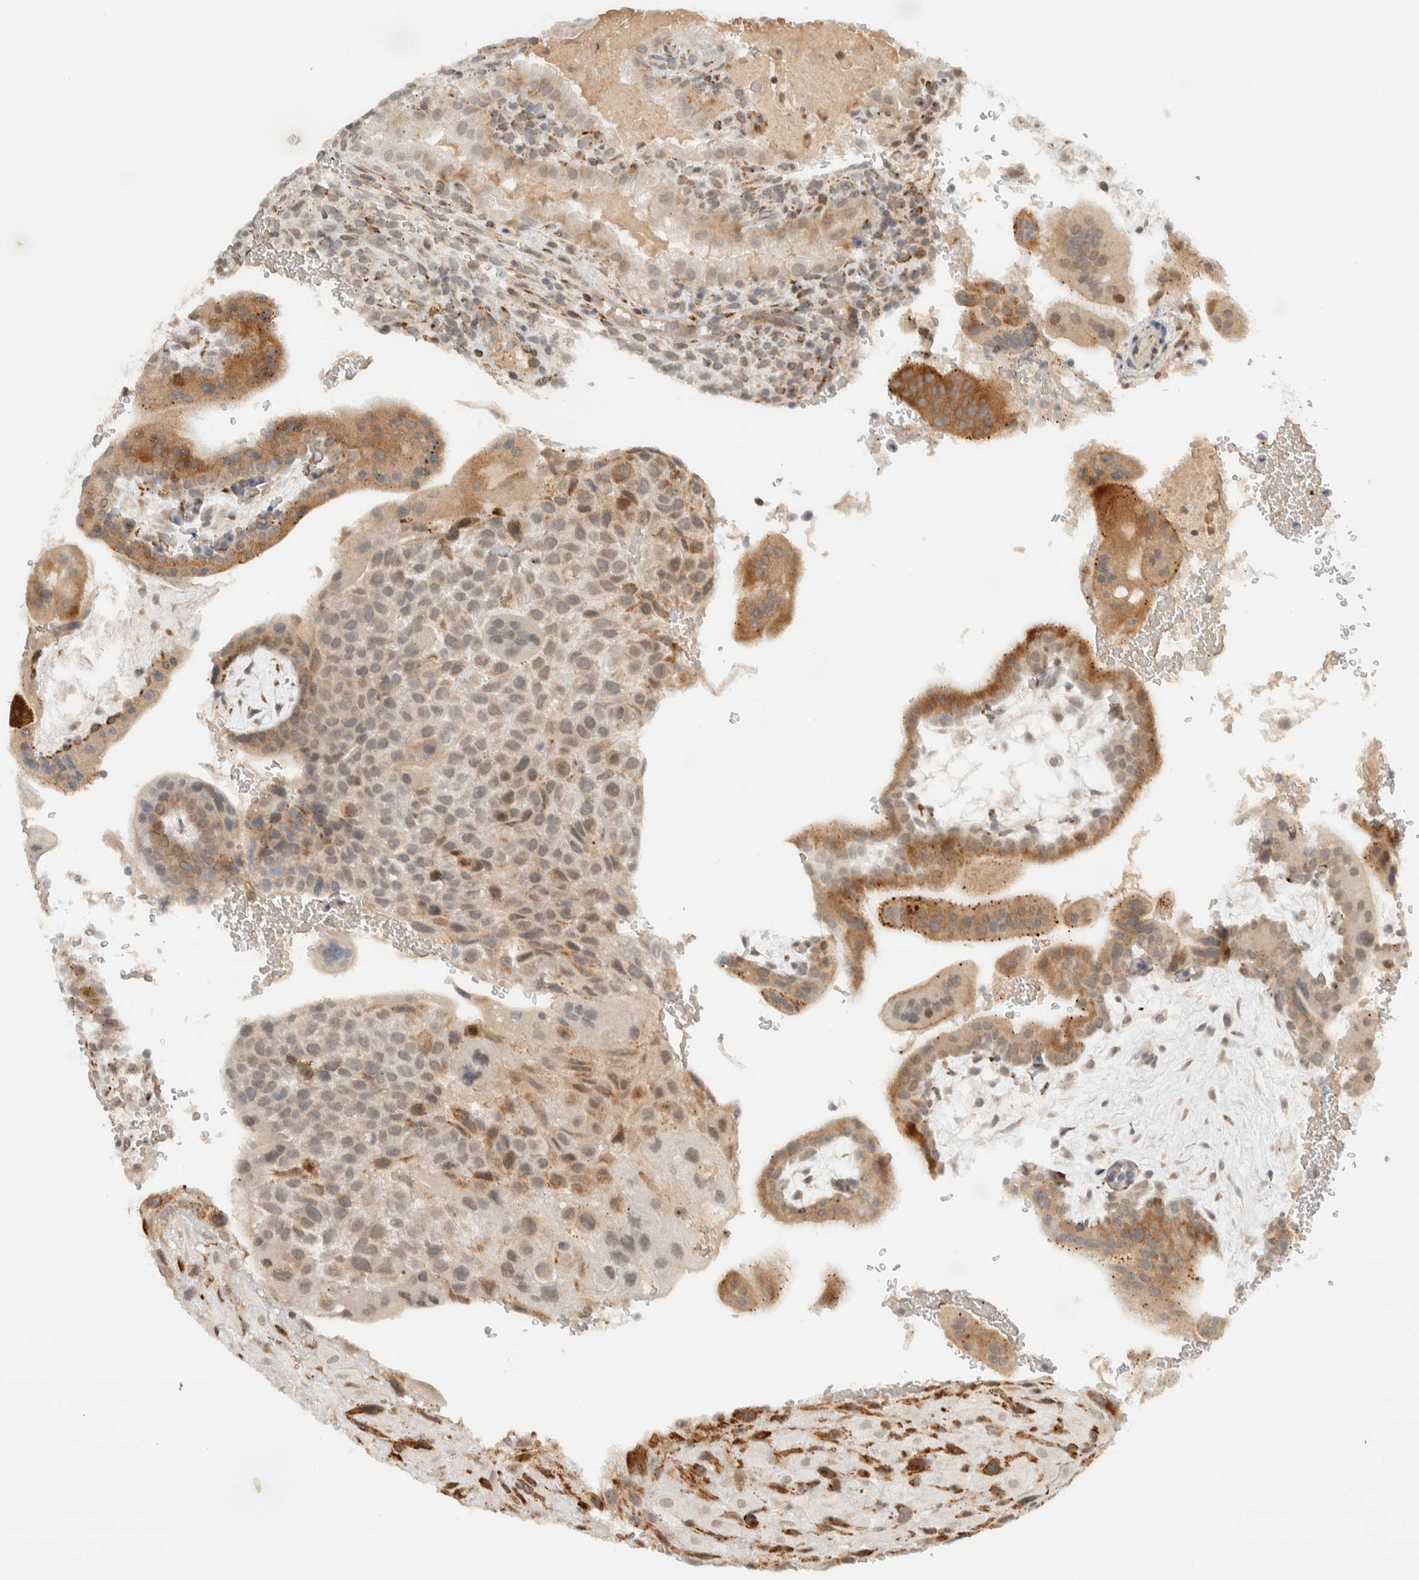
{"staining": {"intensity": "strong", "quantity": ">75%", "location": "cytoplasmic/membranous"}, "tissue": "placenta", "cell_type": "Decidual cells", "image_type": "normal", "snomed": [{"axis": "morphology", "description": "Normal tissue, NOS"}, {"axis": "topography", "description": "Placenta"}], "caption": "A high-resolution histopathology image shows immunohistochemistry staining of benign placenta, which reveals strong cytoplasmic/membranous staining in approximately >75% of decidual cells.", "gene": "ITPRID1", "patient": {"sex": "female", "age": 35}}